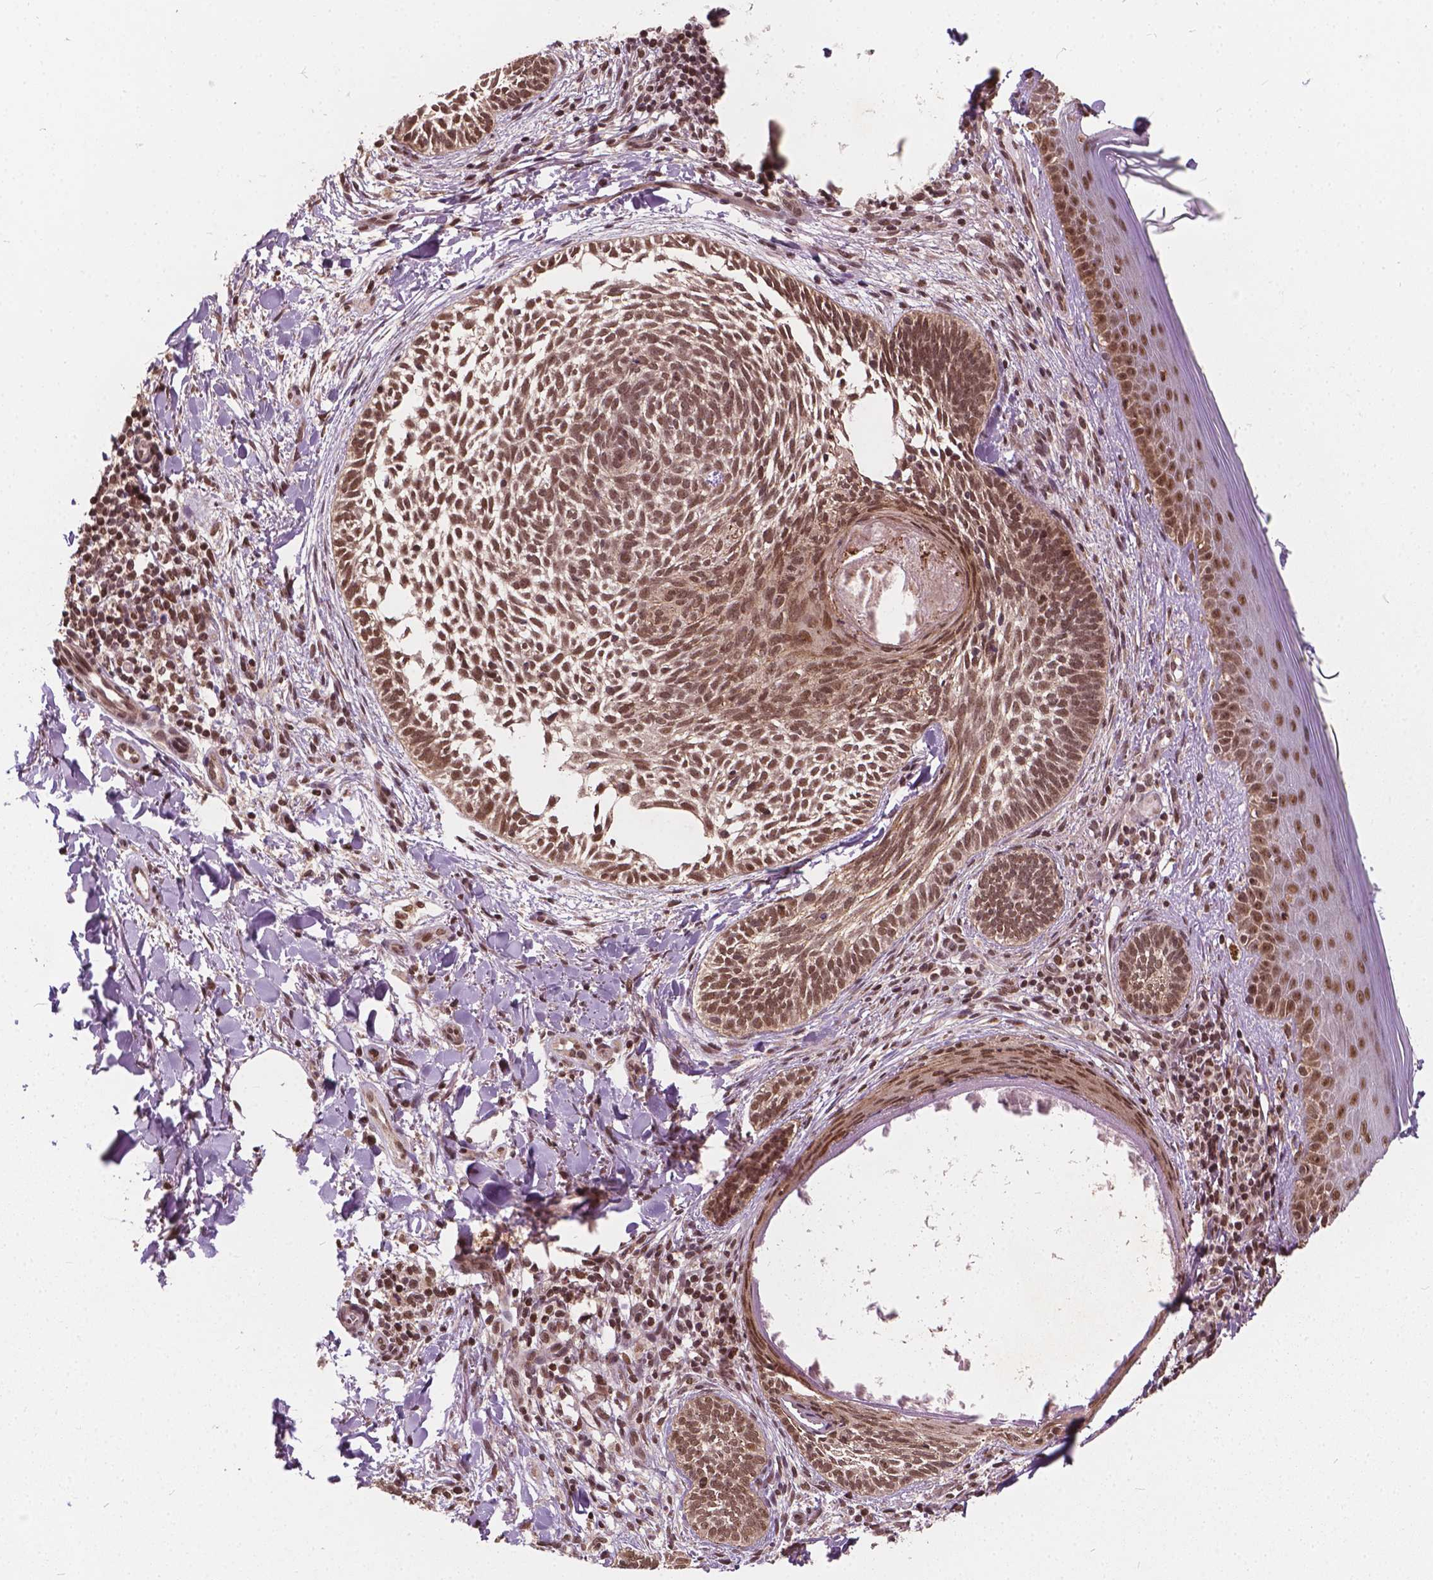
{"staining": {"intensity": "moderate", "quantity": ">75%", "location": "cytoplasmic/membranous,nuclear"}, "tissue": "skin cancer", "cell_type": "Tumor cells", "image_type": "cancer", "snomed": [{"axis": "morphology", "description": "Normal tissue, NOS"}, {"axis": "morphology", "description": "Basal cell carcinoma"}, {"axis": "topography", "description": "Skin"}], "caption": "Brown immunohistochemical staining in skin basal cell carcinoma exhibits moderate cytoplasmic/membranous and nuclear expression in about >75% of tumor cells.", "gene": "GPS2", "patient": {"sex": "male", "age": 46}}